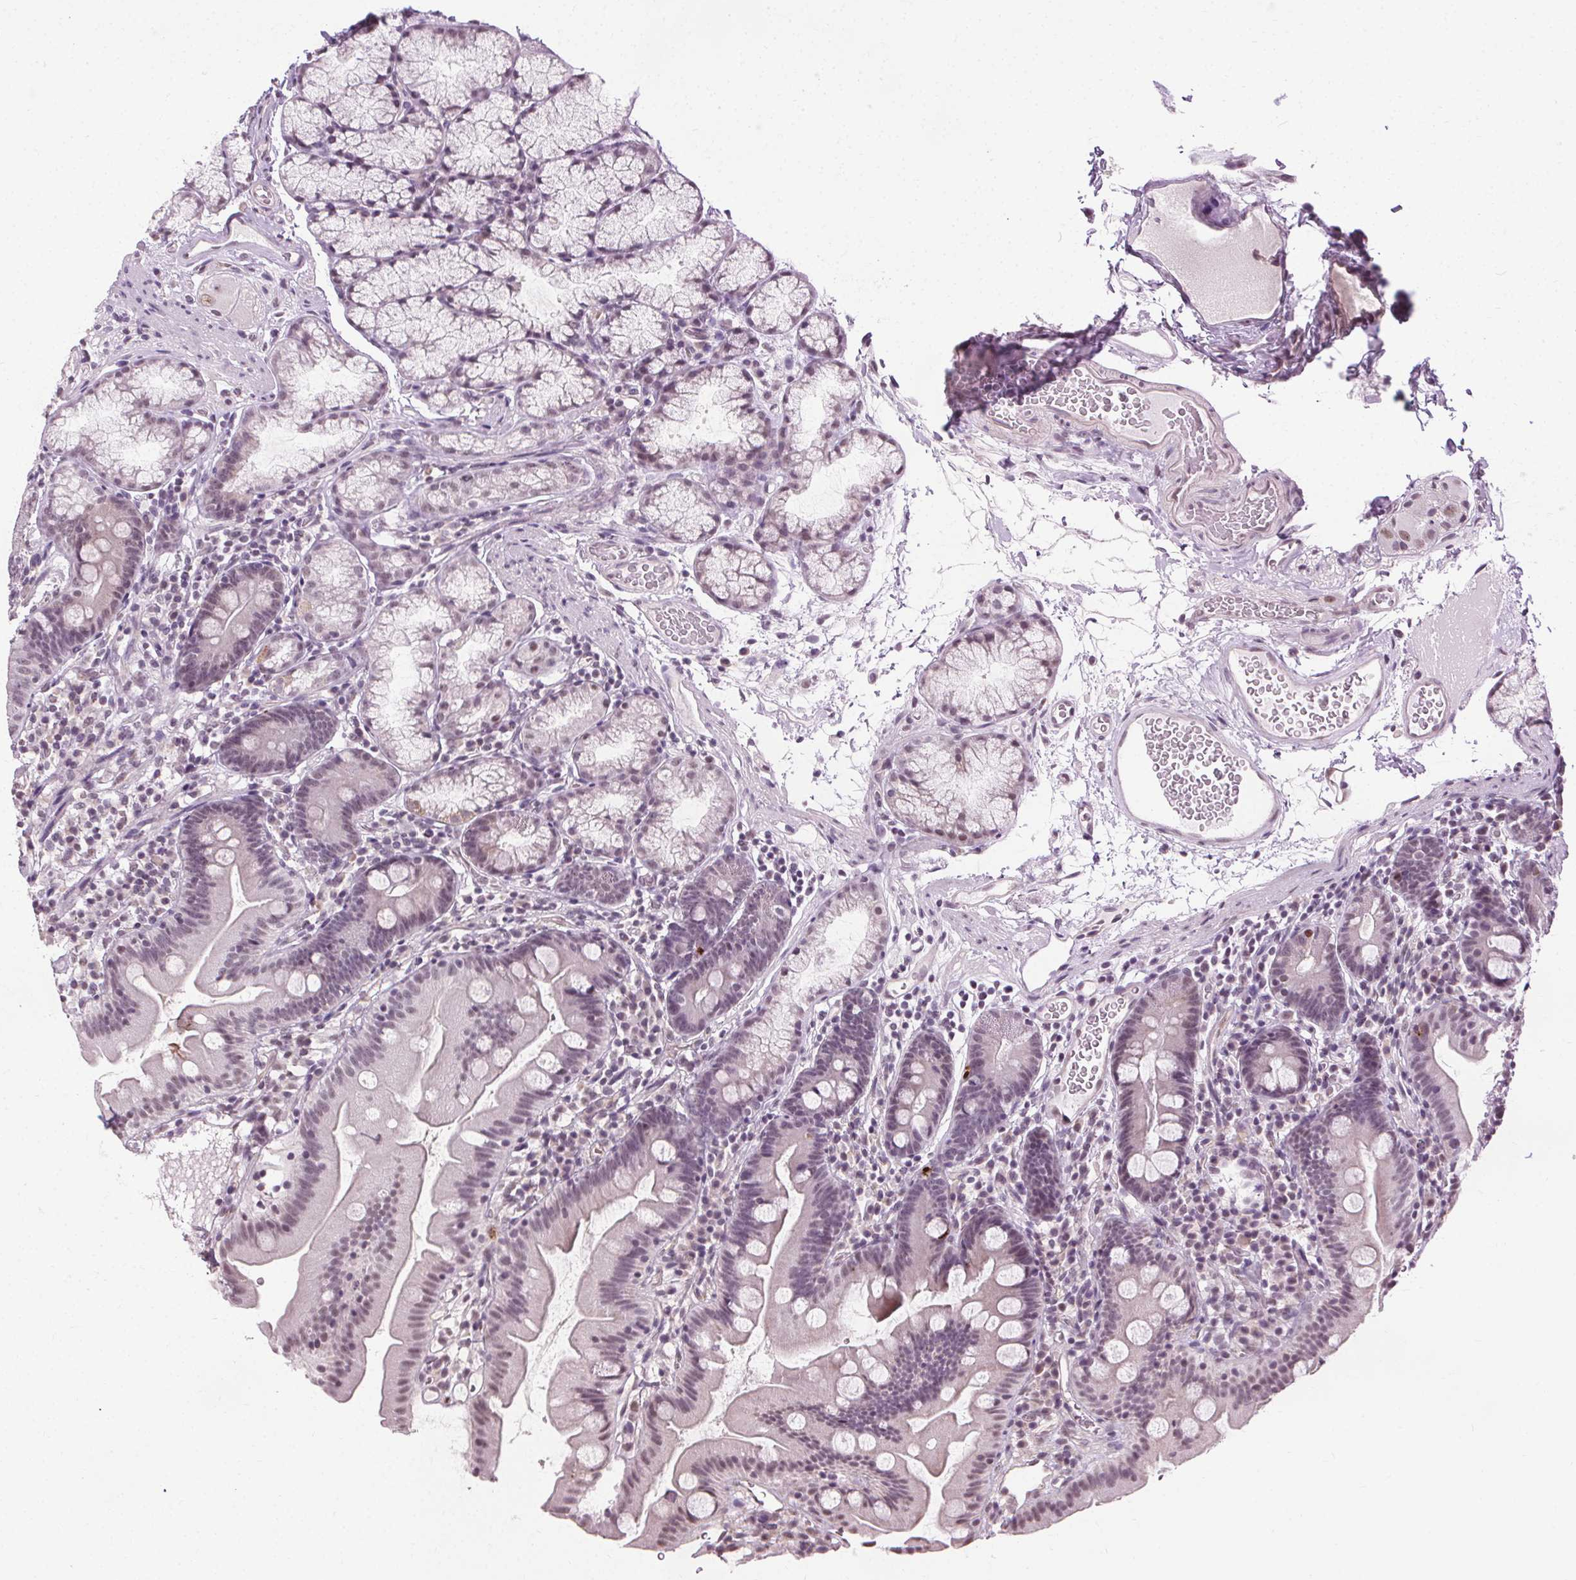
{"staining": {"intensity": "weak", "quantity": "<25%", "location": "nuclear"}, "tissue": "duodenum", "cell_type": "Glandular cells", "image_type": "normal", "snomed": [{"axis": "morphology", "description": "Normal tissue, NOS"}, {"axis": "topography", "description": "Duodenum"}], "caption": "IHC photomicrograph of benign human duodenum stained for a protein (brown), which exhibits no staining in glandular cells.", "gene": "CEBPA", "patient": {"sex": "female", "age": 67}}